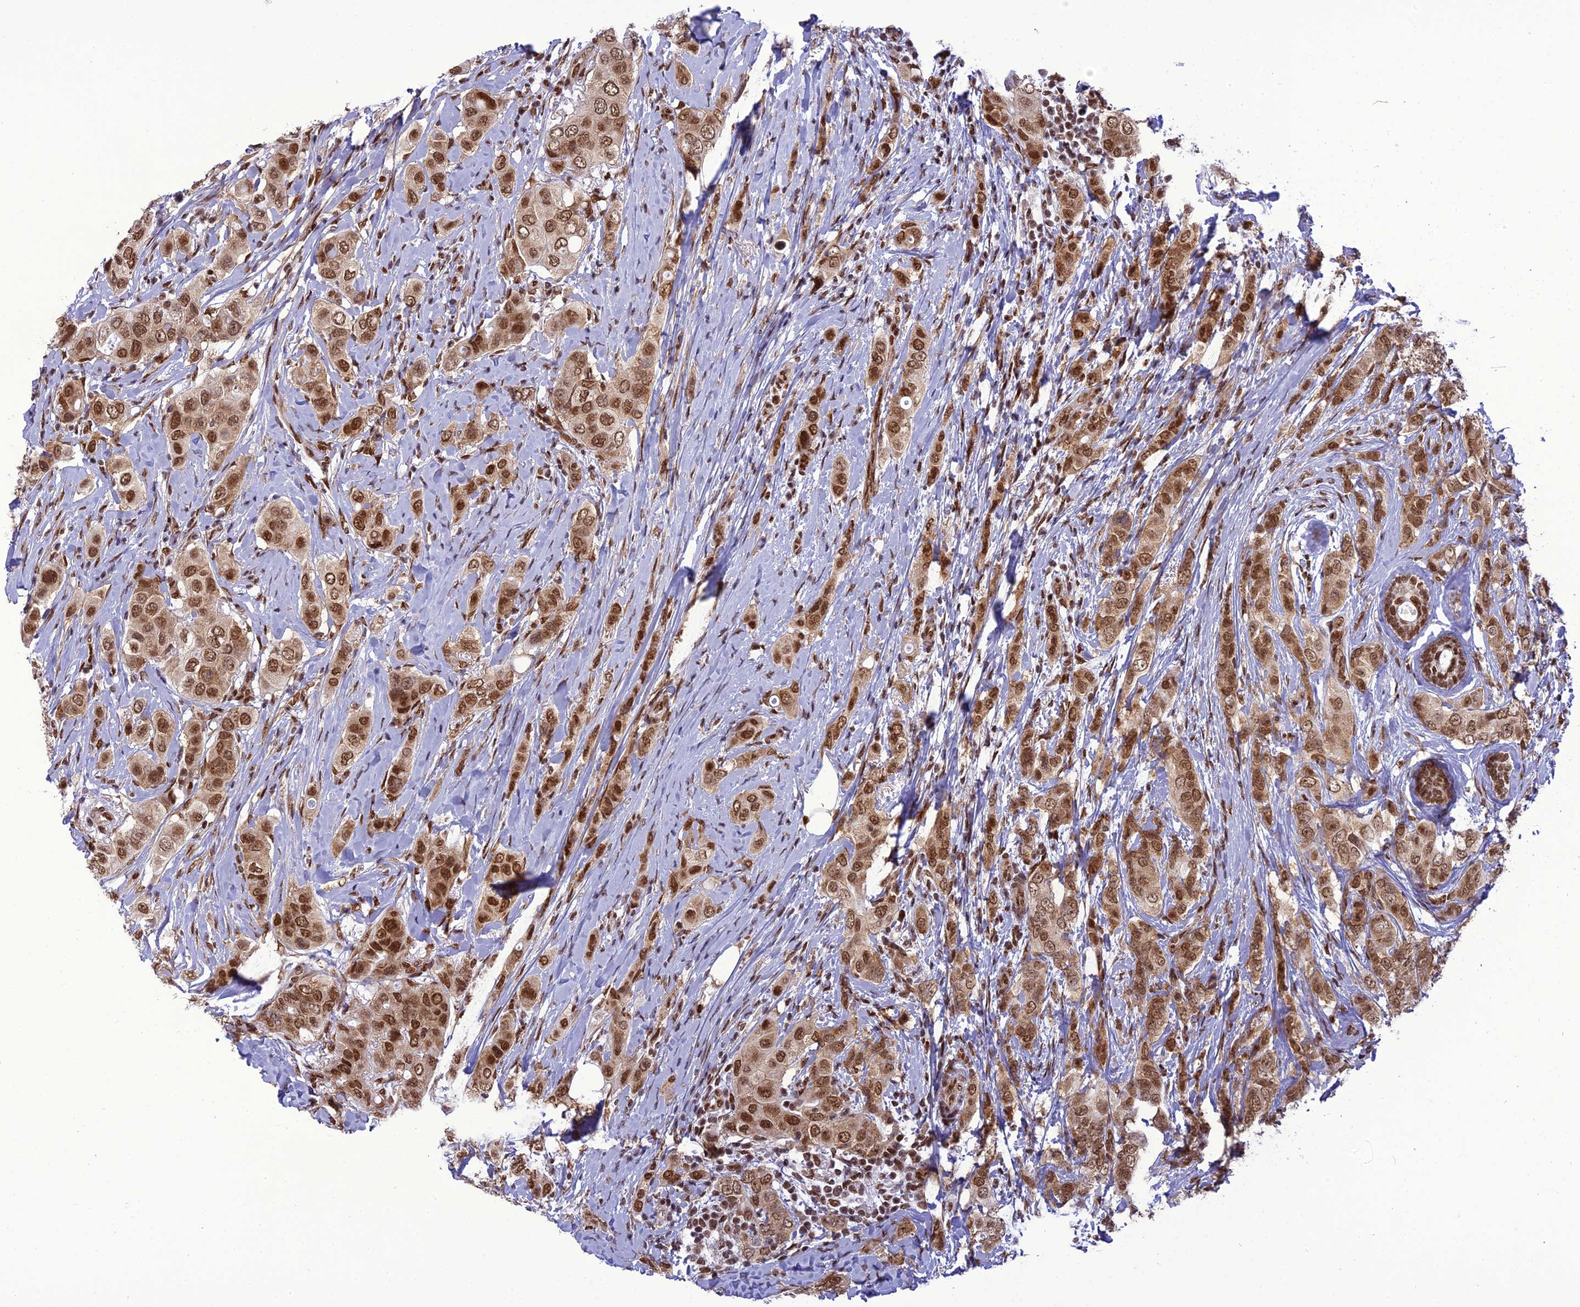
{"staining": {"intensity": "moderate", "quantity": ">75%", "location": "cytoplasmic/membranous,nuclear"}, "tissue": "breast cancer", "cell_type": "Tumor cells", "image_type": "cancer", "snomed": [{"axis": "morphology", "description": "Lobular carcinoma"}, {"axis": "topography", "description": "Breast"}], "caption": "This image exhibits breast cancer (lobular carcinoma) stained with immunohistochemistry to label a protein in brown. The cytoplasmic/membranous and nuclear of tumor cells show moderate positivity for the protein. Nuclei are counter-stained blue.", "gene": "DDX1", "patient": {"sex": "female", "age": 51}}